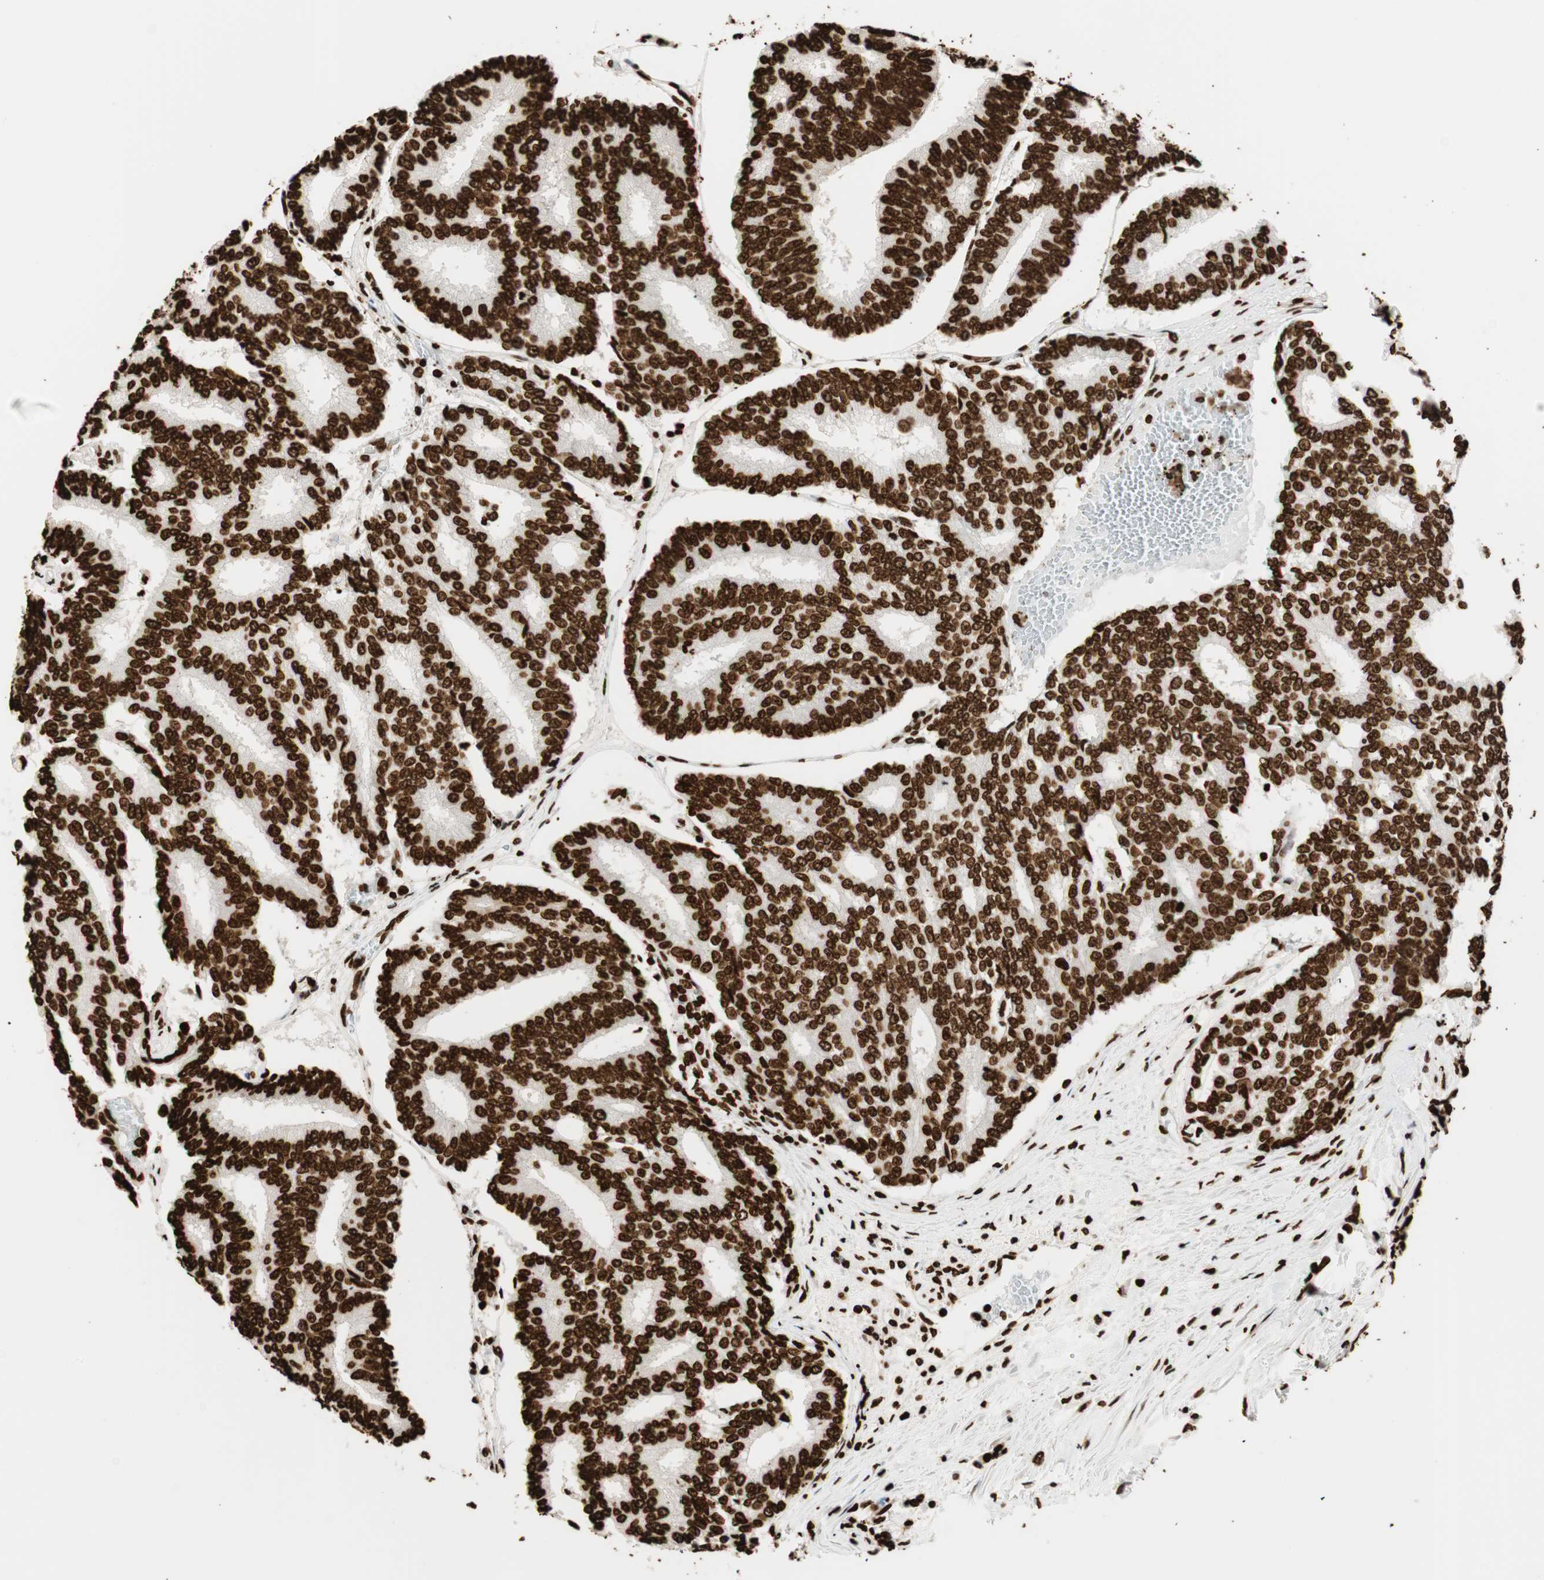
{"staining": {"intensity": "strong", "quantity": ">75%", "location": "nuclear"}, "tissue": "prostate cancer", "cell_type": "Tumor cells", "image_type": "cancer", "snomed": [{"axis": "morphology", "description": "Adenocarcinoma, High grade"}, {"axis": "topography", "description": "Prostate"}], "caption": "Prostate cancer tissue exhibits strong nuclear positivity in about >75% of tumor cells (Stains: DAB (3,3'-diaminobenzidine) in brown, nuclei in blue, Microscopy: brightfield microscopy at high magnification).", "gene": "GLI2", "patient": {"sex": "male", "age": 55}}